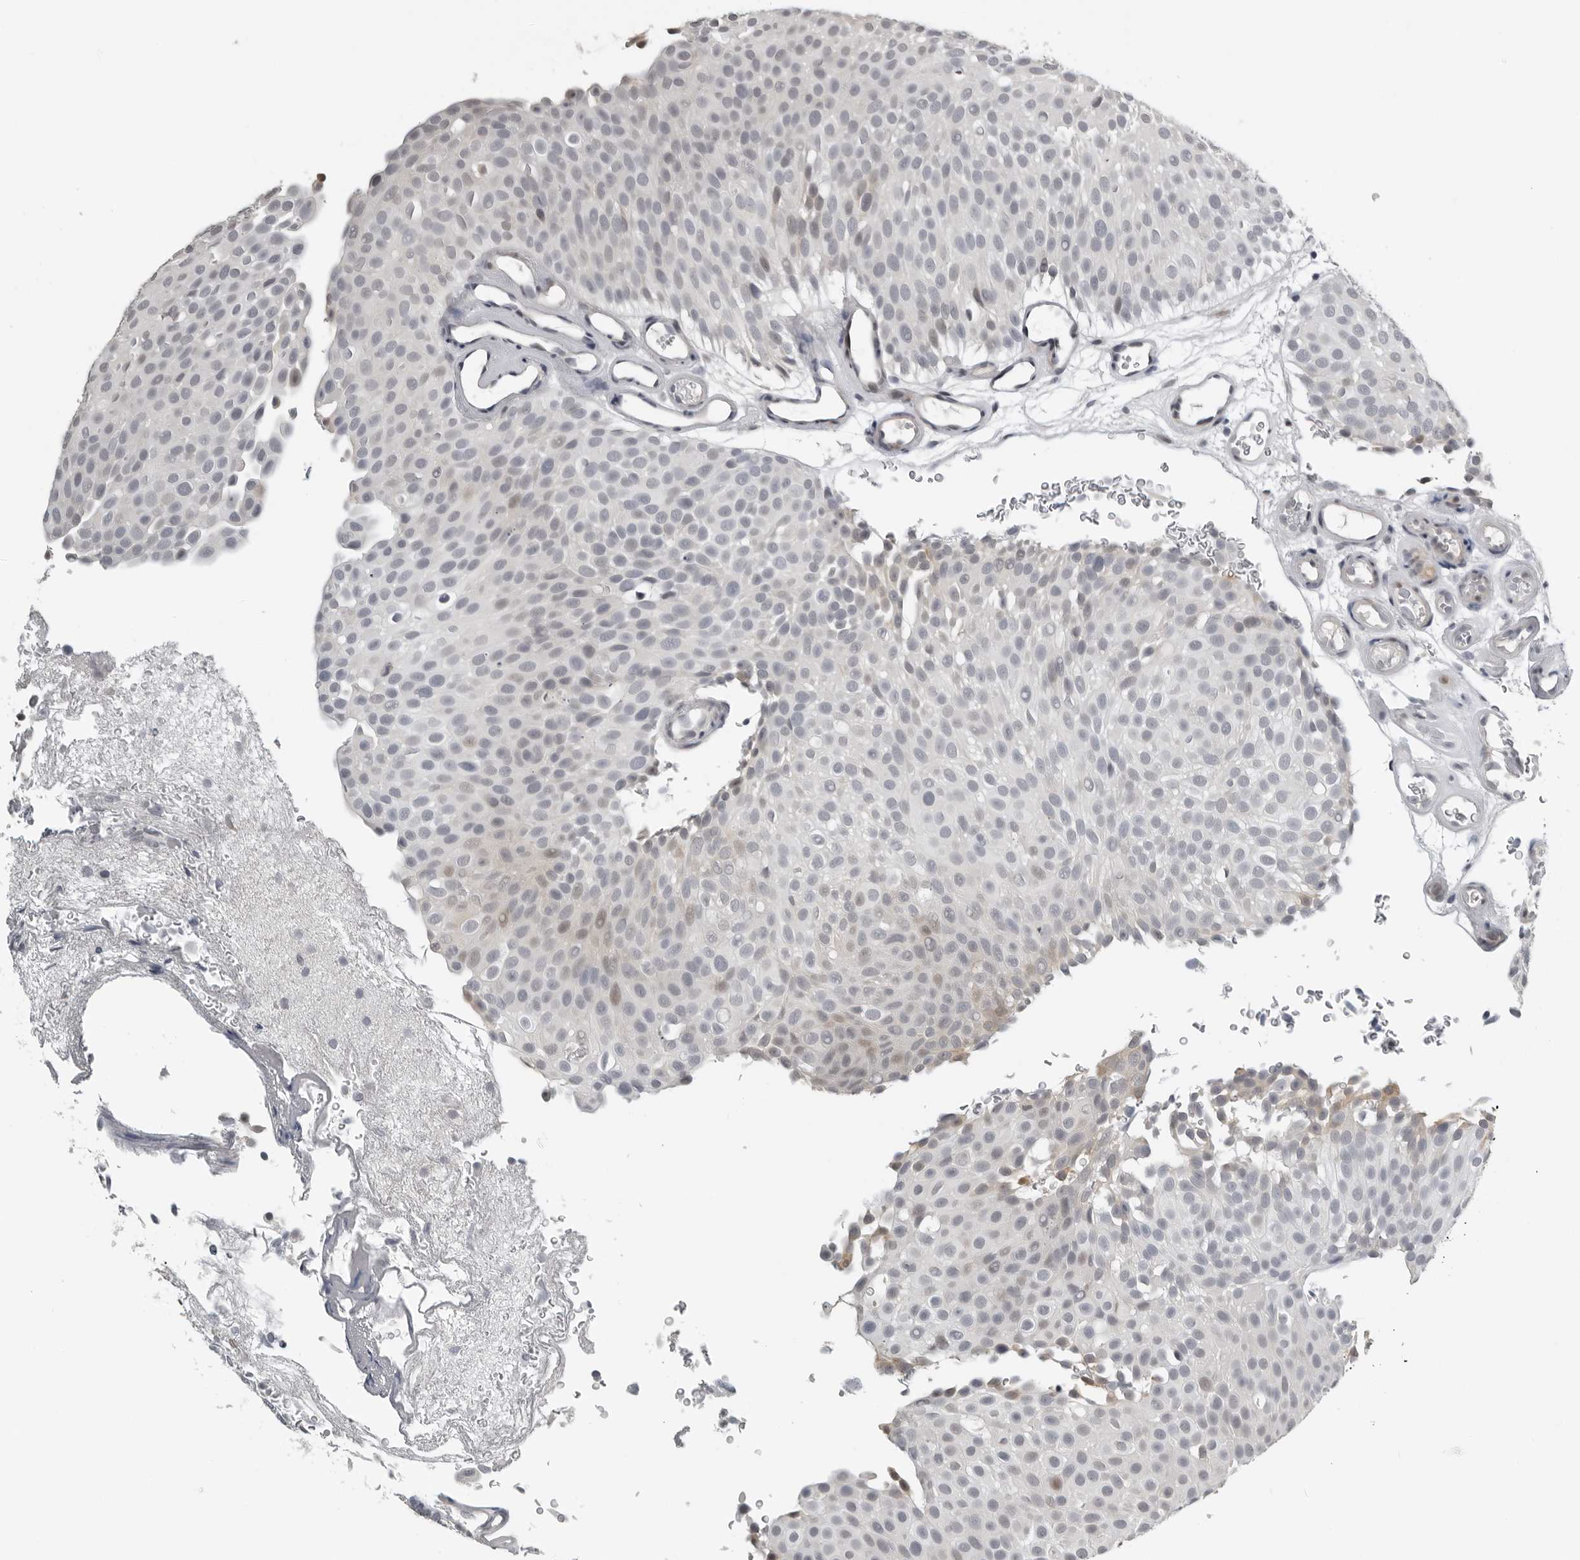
{"staining": {"intensity": "weak", "quantity": "<25%", "location": "cytoplasmic/membranous"}, "tissue": "urothelial cancer", "cell_type": "Tumor cells", "image_type": "cancer", "snomed": [{"axis": "morphology", "description": "Urothelial carcinoma, Low grade"}, {"axis": "topography", "description": "Urinary bladder"}], "caption": "Tumor cells are negative for protein expression in human urothelial cancer.", "gene": "PRRX2", "patient": {"sex": "male", "age": 78}}